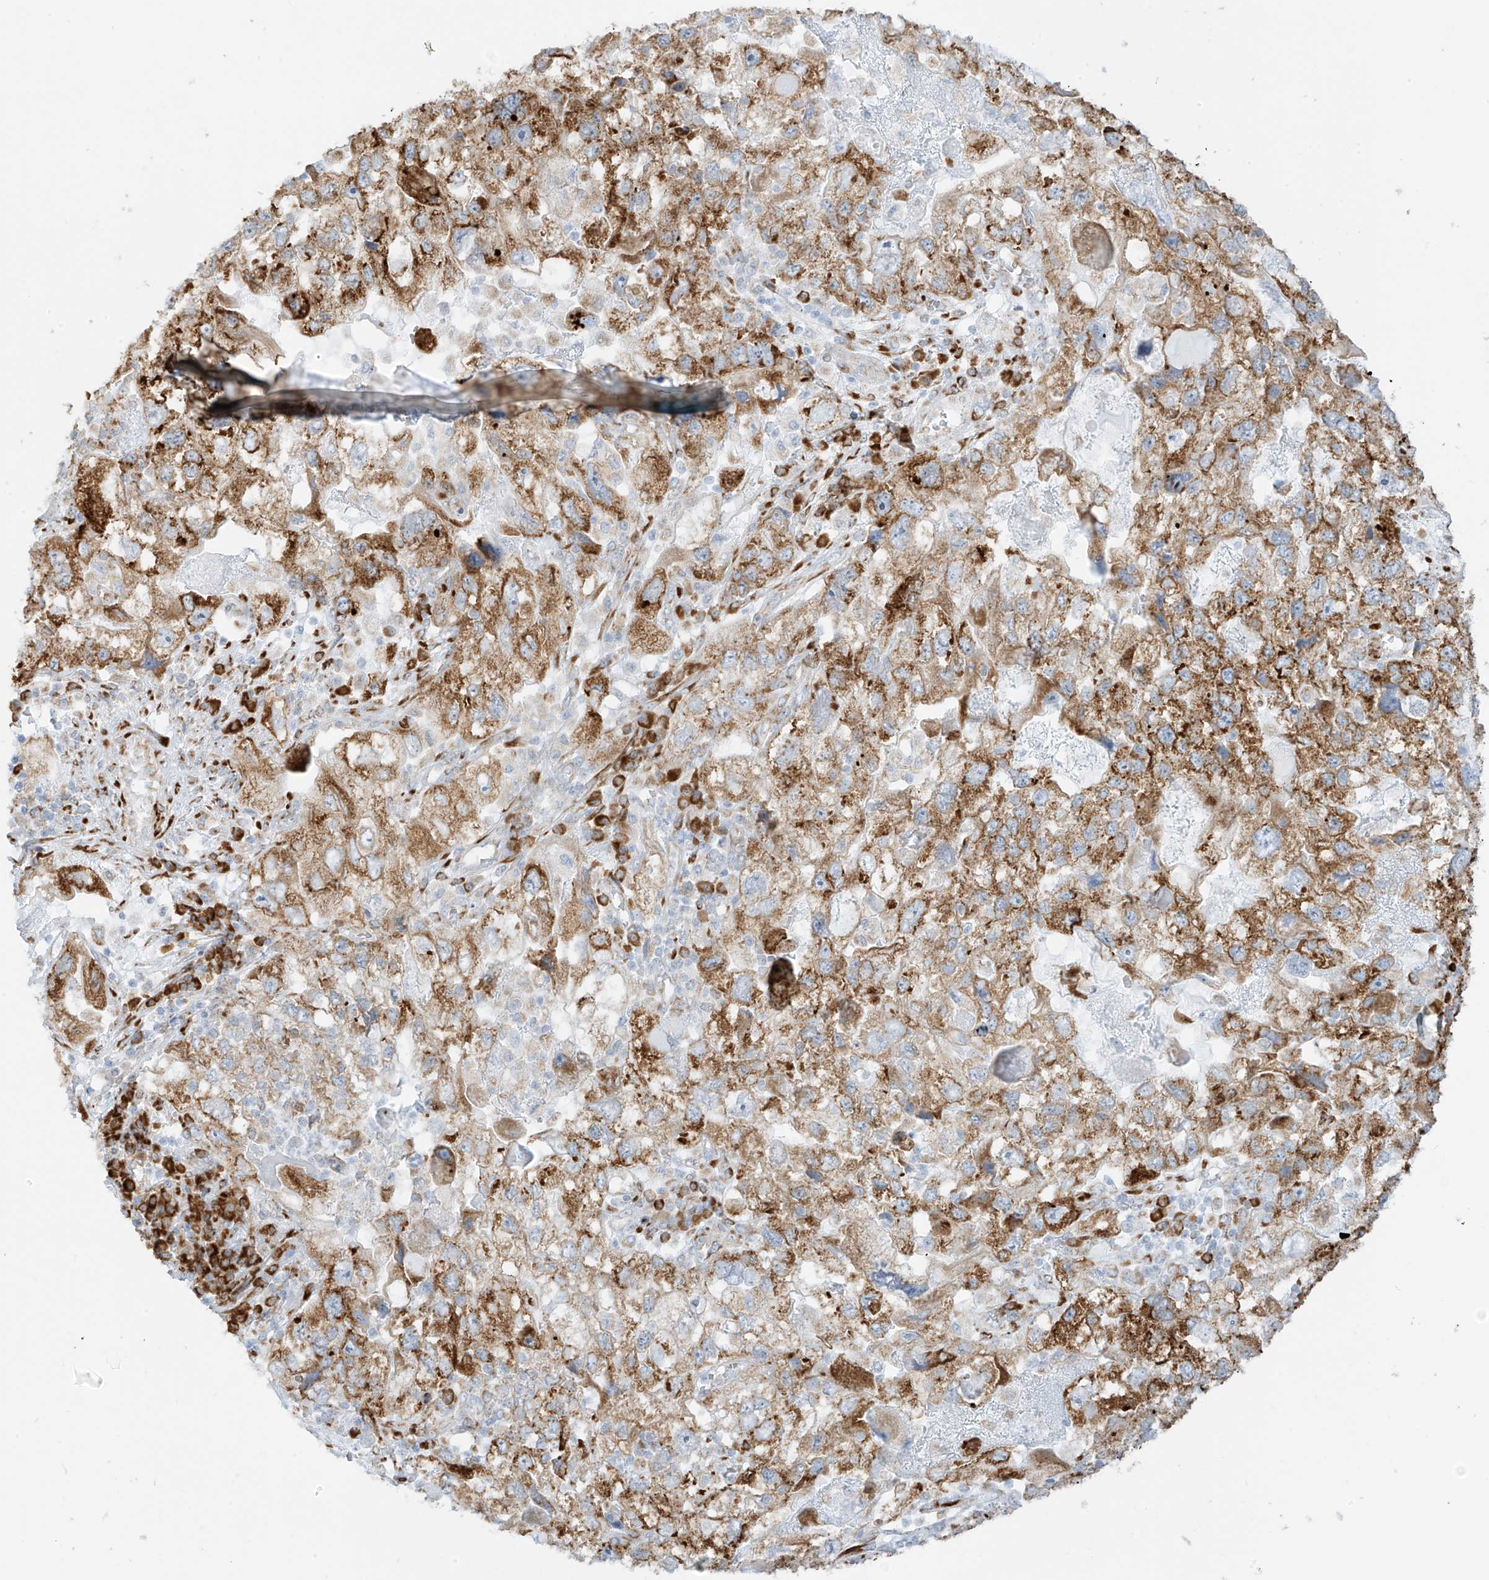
{"staining": {"intensity": "moderate", "quantity": ">75%", "location": "cytoplasmic/membranous"}, "tissue": "endometrial cancer", "cell_type": "Tumor cells", "image_type": "cancer", "snomed": [{"axis": "morphology", "description": "Adenocarcinoma, NOS"}, {"axis": "topography", "description": "Endometrium"}], "caption": "Tumor cells exhibit moderate cytoplasmic/membranous staining in about >75% of cells in endometrial adenocarcinoma. (DAB (3,3'-diaminobenzidine) IHC, brown staining for protein, blue staining for nuclei).", "gene": "LRRC59", "patient": {"sex": "female", "age": 49}}